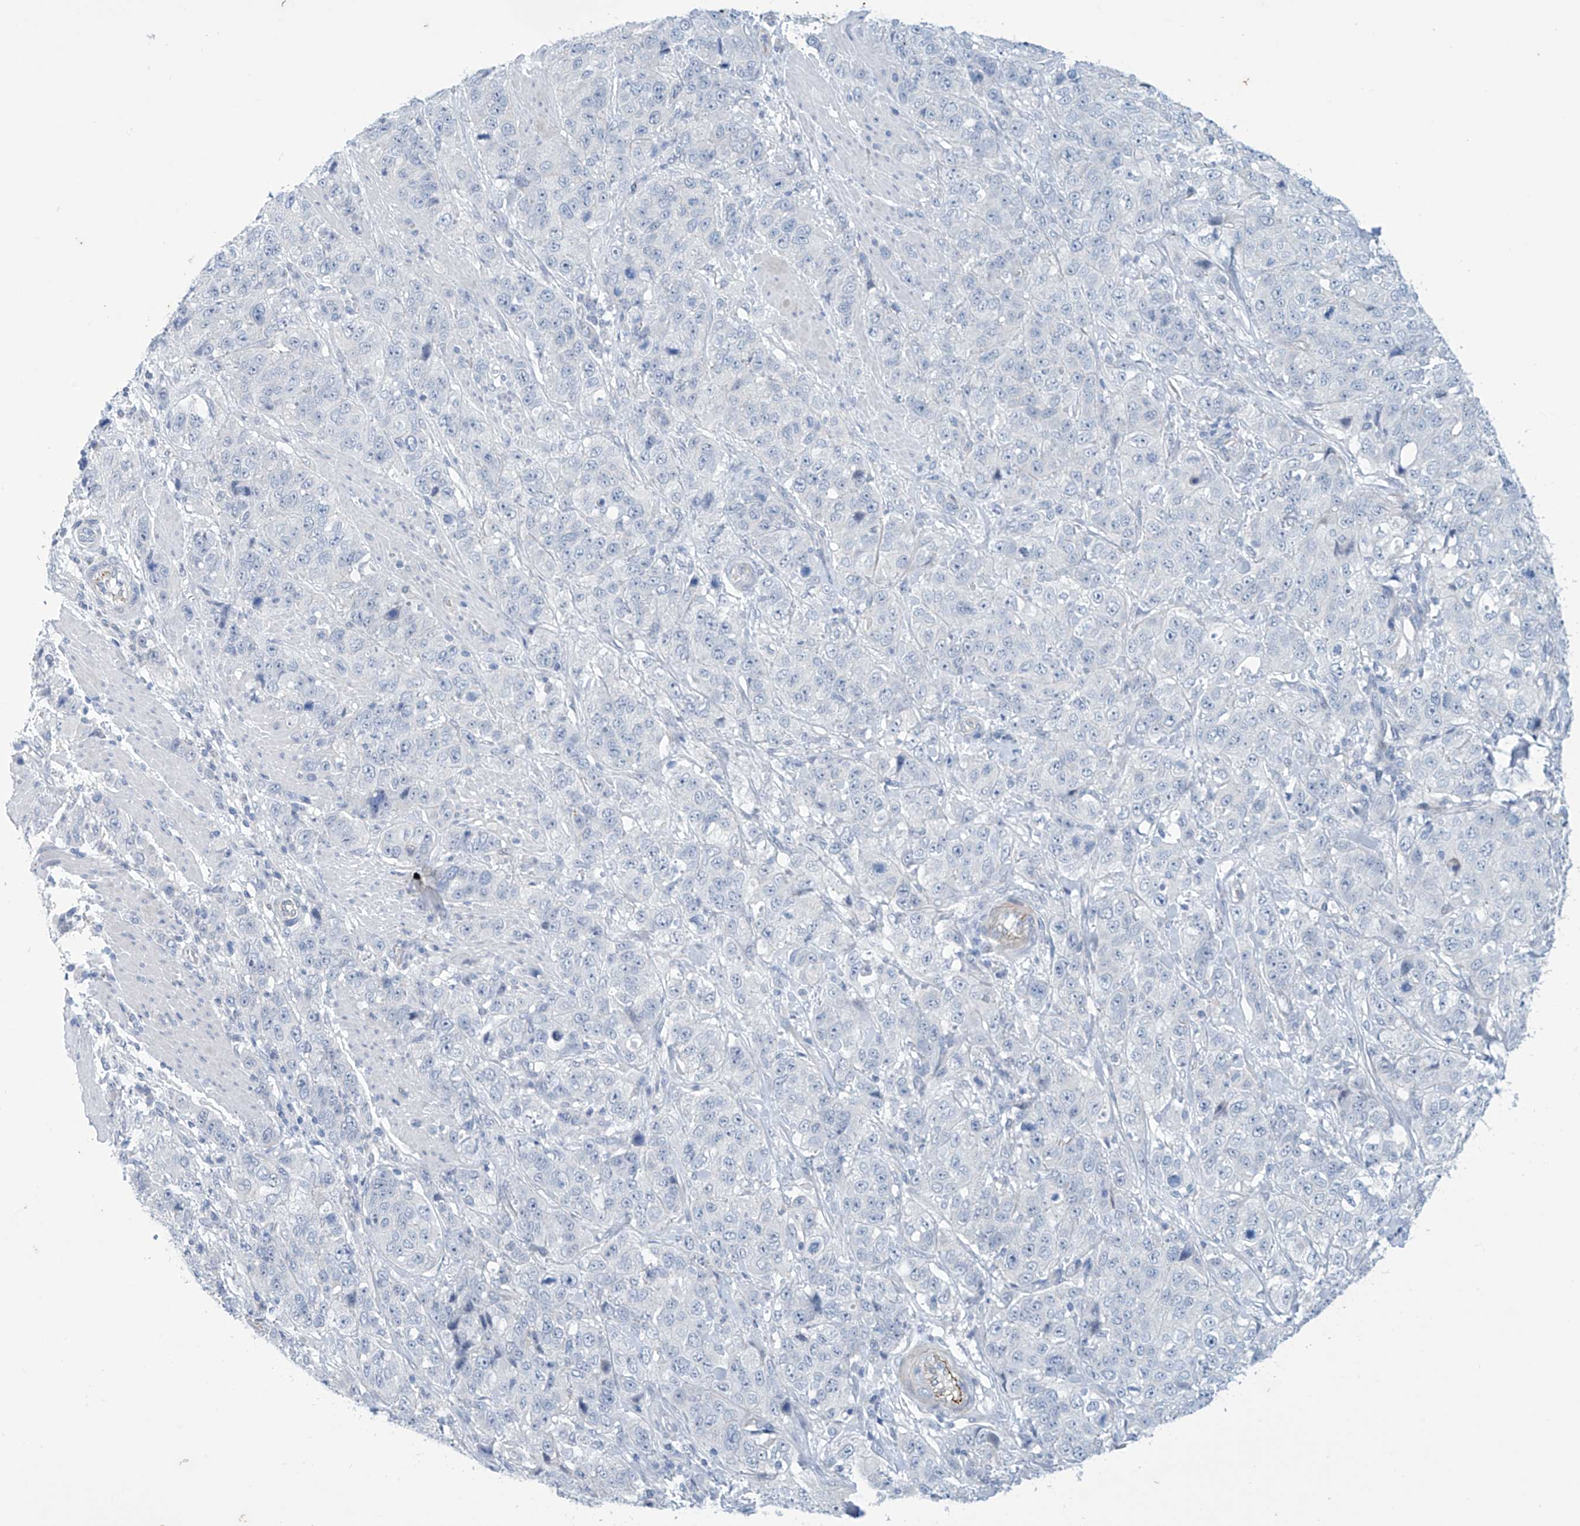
{"staining": {"intensity": "negative", "quantity": "none", "location": "none"}, "tissue": "stomach cancer", "cell_type": "Tumor cells", "image_type": "cancer", "snomed": [{"axis": "morphology", "description": "Adenocarcinoma, NOS"}, {"axis": "topography", "description": "Stomach"}], "caption": "This photomicrograph is of adenocarcinoma (stomach) stained with immunohistochemistry to label a protein in brown with the nuclei are counter-stained blue. There is no positivity in tumor cells.", "gene": "SLC35A5", "patient": {"sex": "male", "age": 48}}